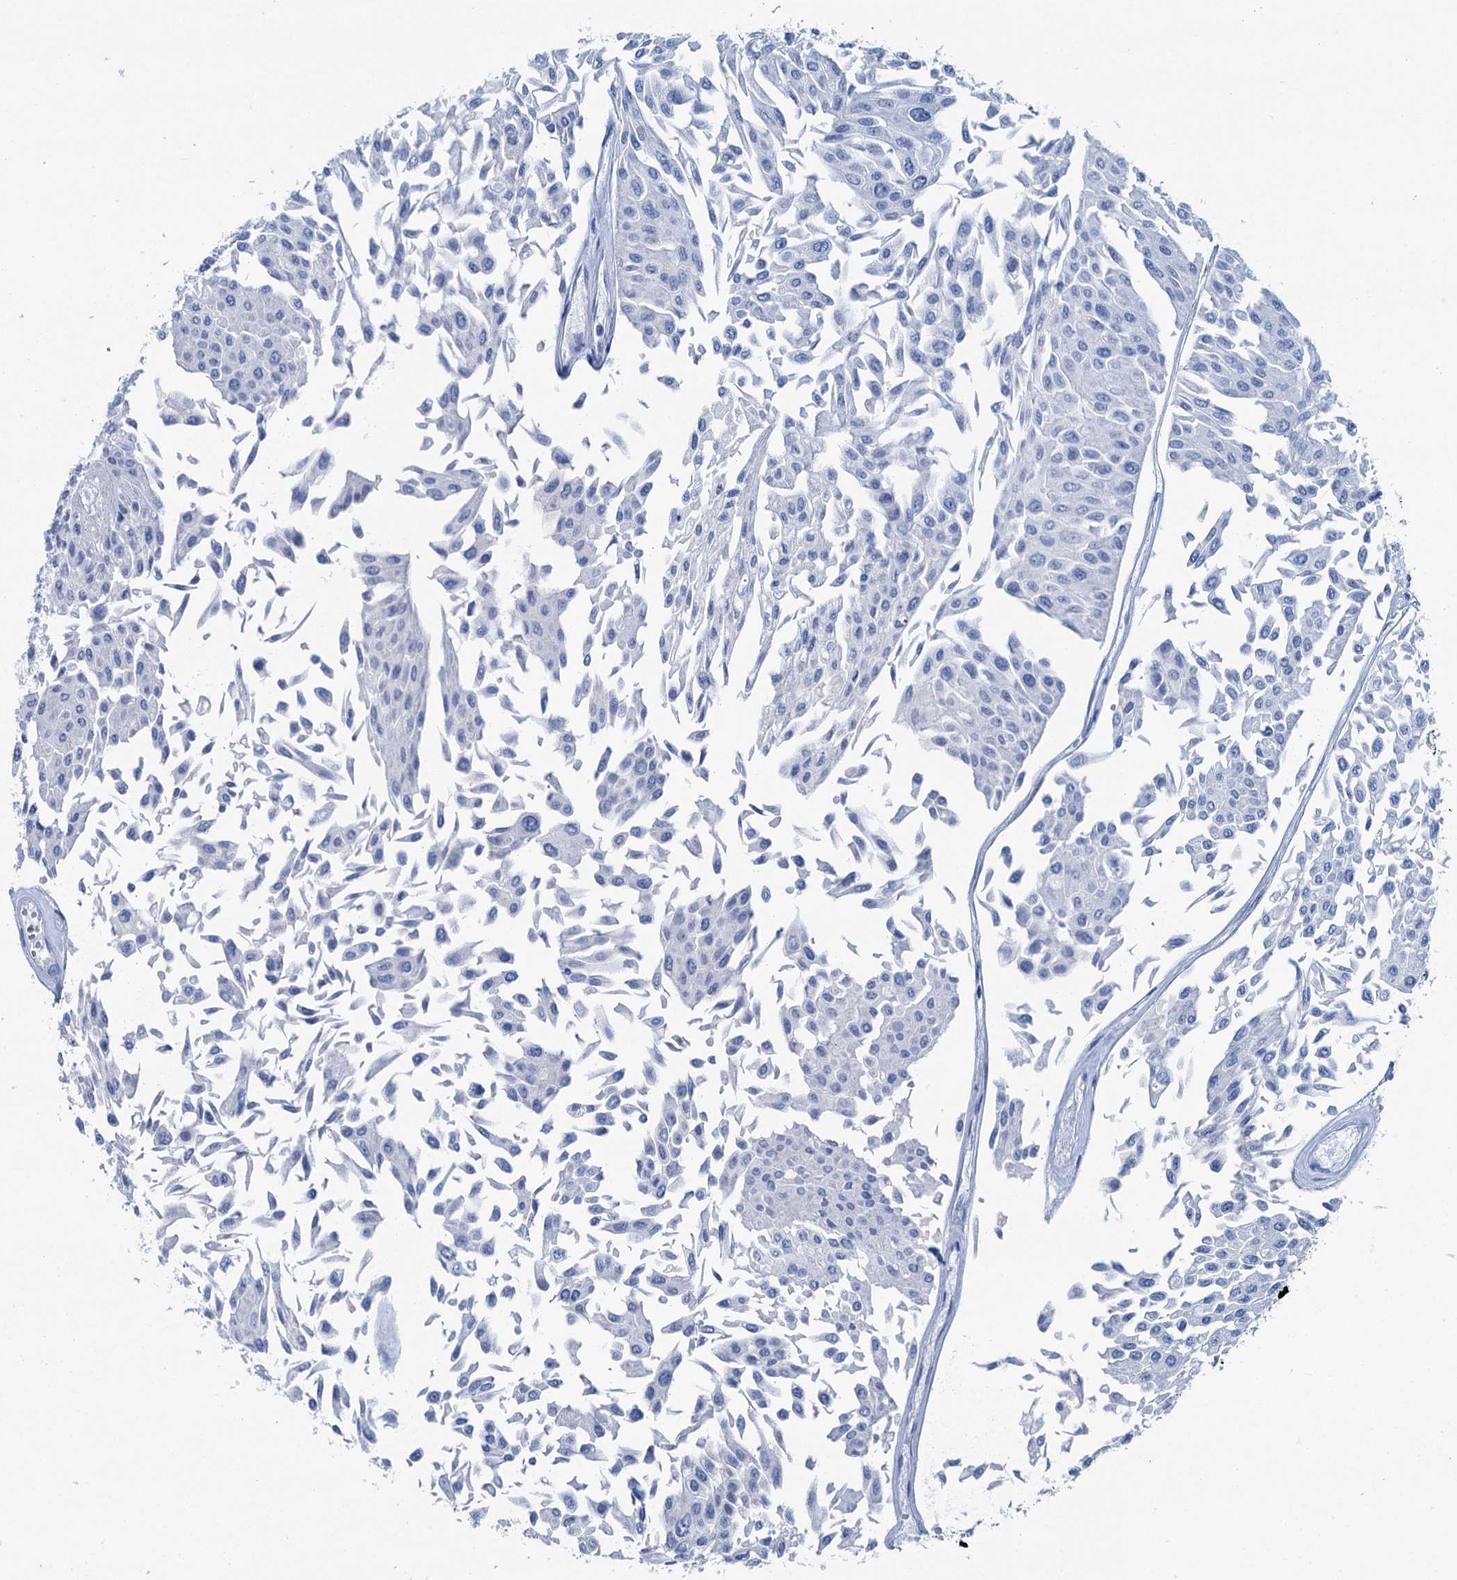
{"staining": {"intensity": "negative", "quantity": "none", "location": "none"}, "tissue": "urothelial cancer", "cell_type": "Tumor cells", "image_type": "cancer", "snomed": [{"axis": "morphology", "description": "Urothelial carcinoma, Low grade"}, {"axis": "topography", "description": "Urinary bladder"}], "caption": "High power microscopy image of an immunohistochemistry image of urothelial carcinoma (low-grade), revealing no significant expression in tumor cells.", "gene": "BRINP1", "patient": {"sex": "male", "age": 67}}